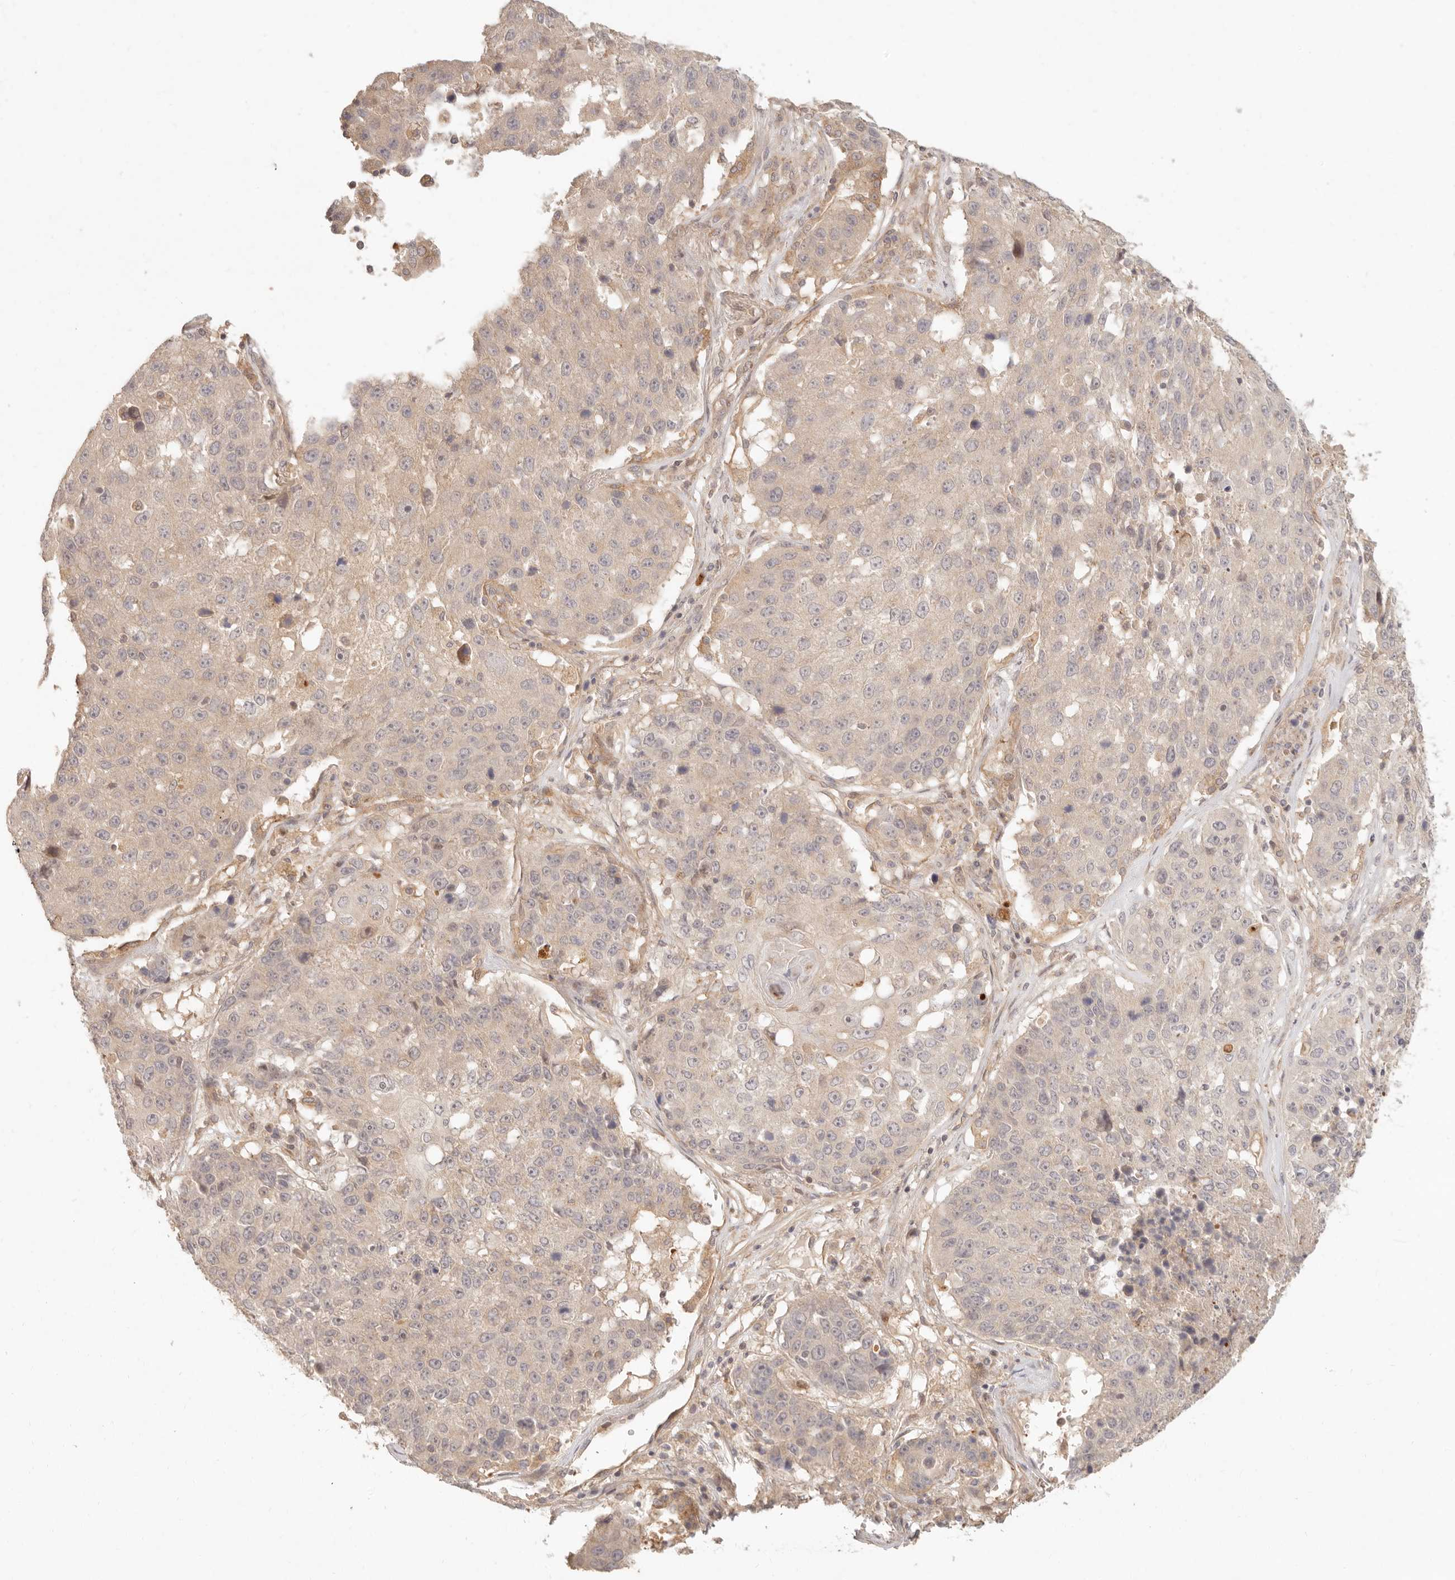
{"staining": {"intensity": "negative", "quantity": "none", "location": "none"}, "tissue": "lung cancer", "cell_type": "Tumor cells", "image_type": "cancer", "snomed": [{"axis": "morphology", "description": "Squamous cell carcinoma, NOS"}, {"axis": "topography", "description": "Lung"}], "caption": "Tumor cells show no significant protein staining in lung cancer (squamous cell carcinoma).", "gene": "PPP1R3B", "patient": {"sex": "male", "age": 61}}